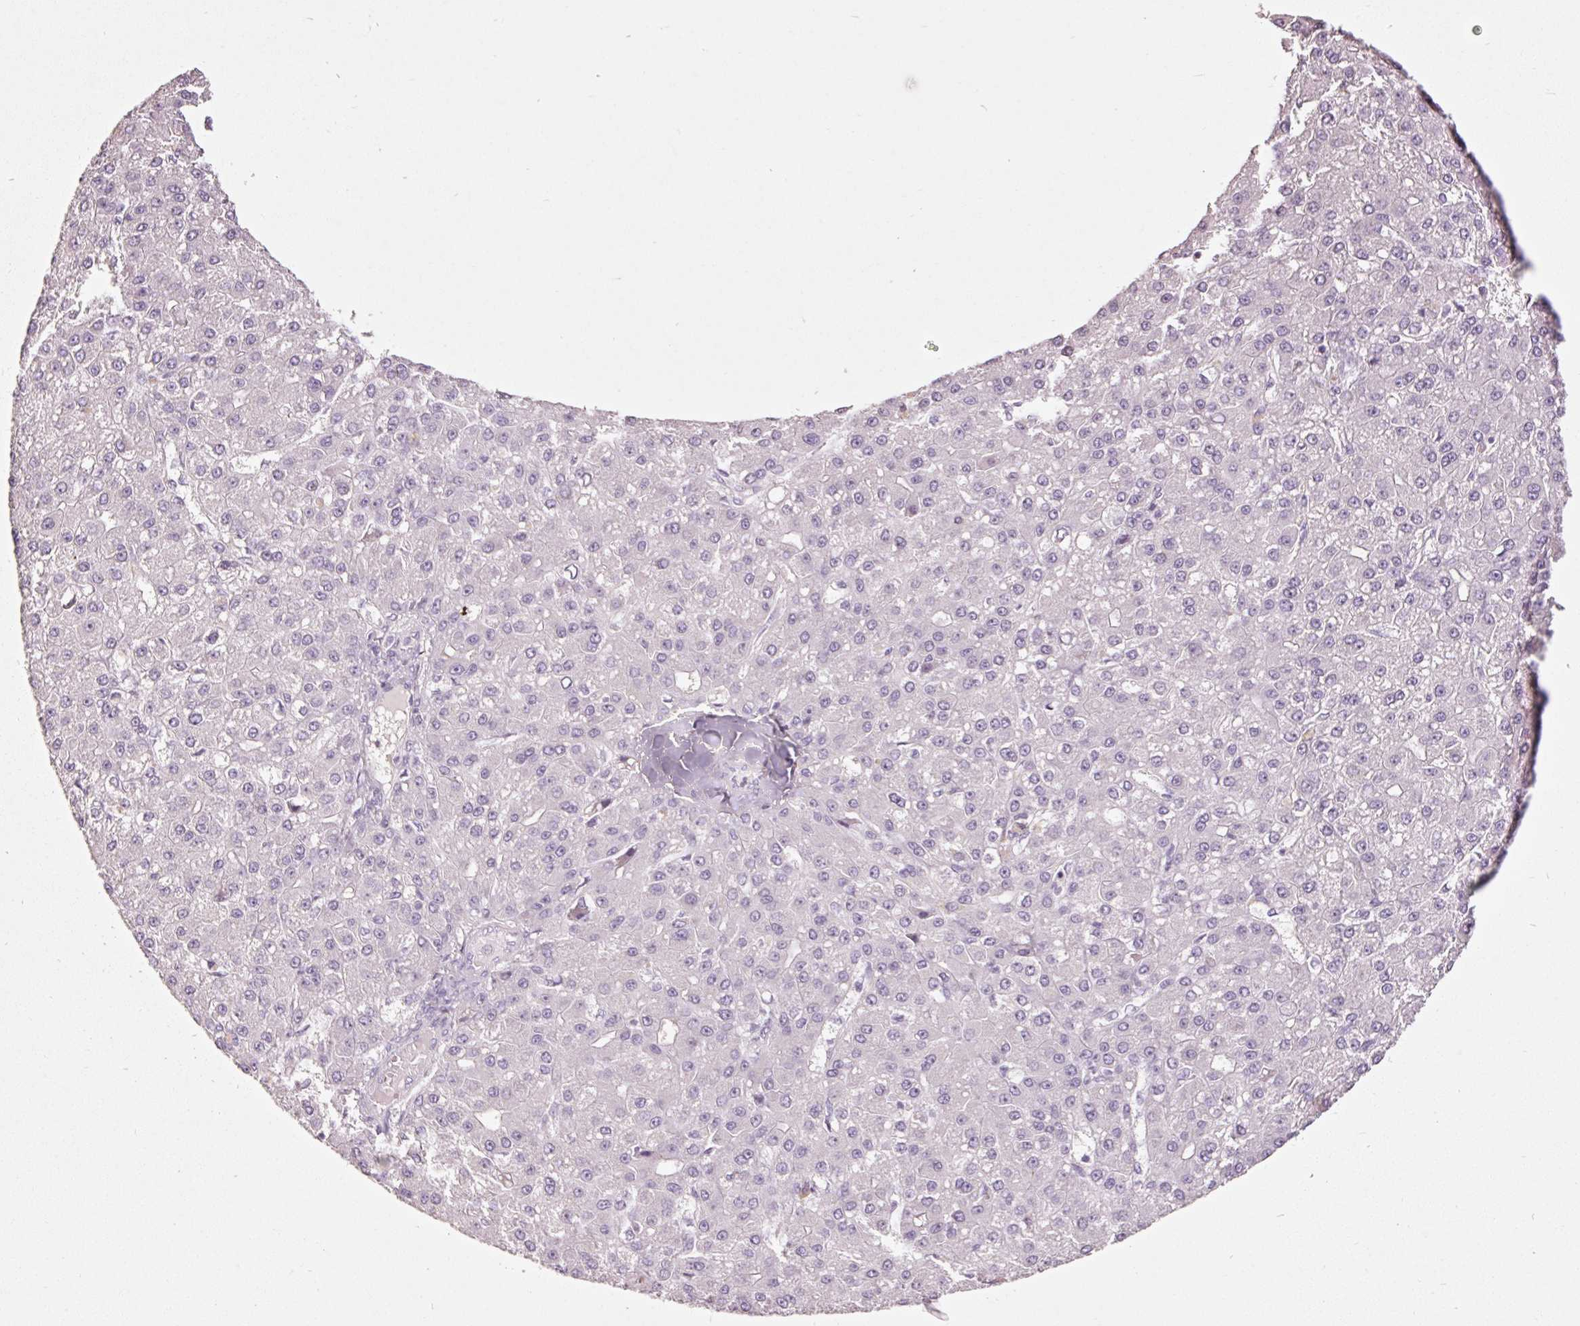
{"staining": {"intensity": "negative", "quantity": "none", "location": "none"}, "tissue": "liver cancer", "cell_type": "Tumor cells", "image_type": "cancer", "snomed": [{"axis": "morphology", "description": "Carcinoma, Hepatocellular, NOS"}, {"axis": "topography", "description": "Liver"}], "caption": "IHC of human liver cancer (hepatocellular carcinoma) demonstrates no expression in tumor cells. (DAB immunohistochemistry (IHC), high magnification).", "gene": "MUC5AC", "patient": {"sex": "male", "age": 67}}